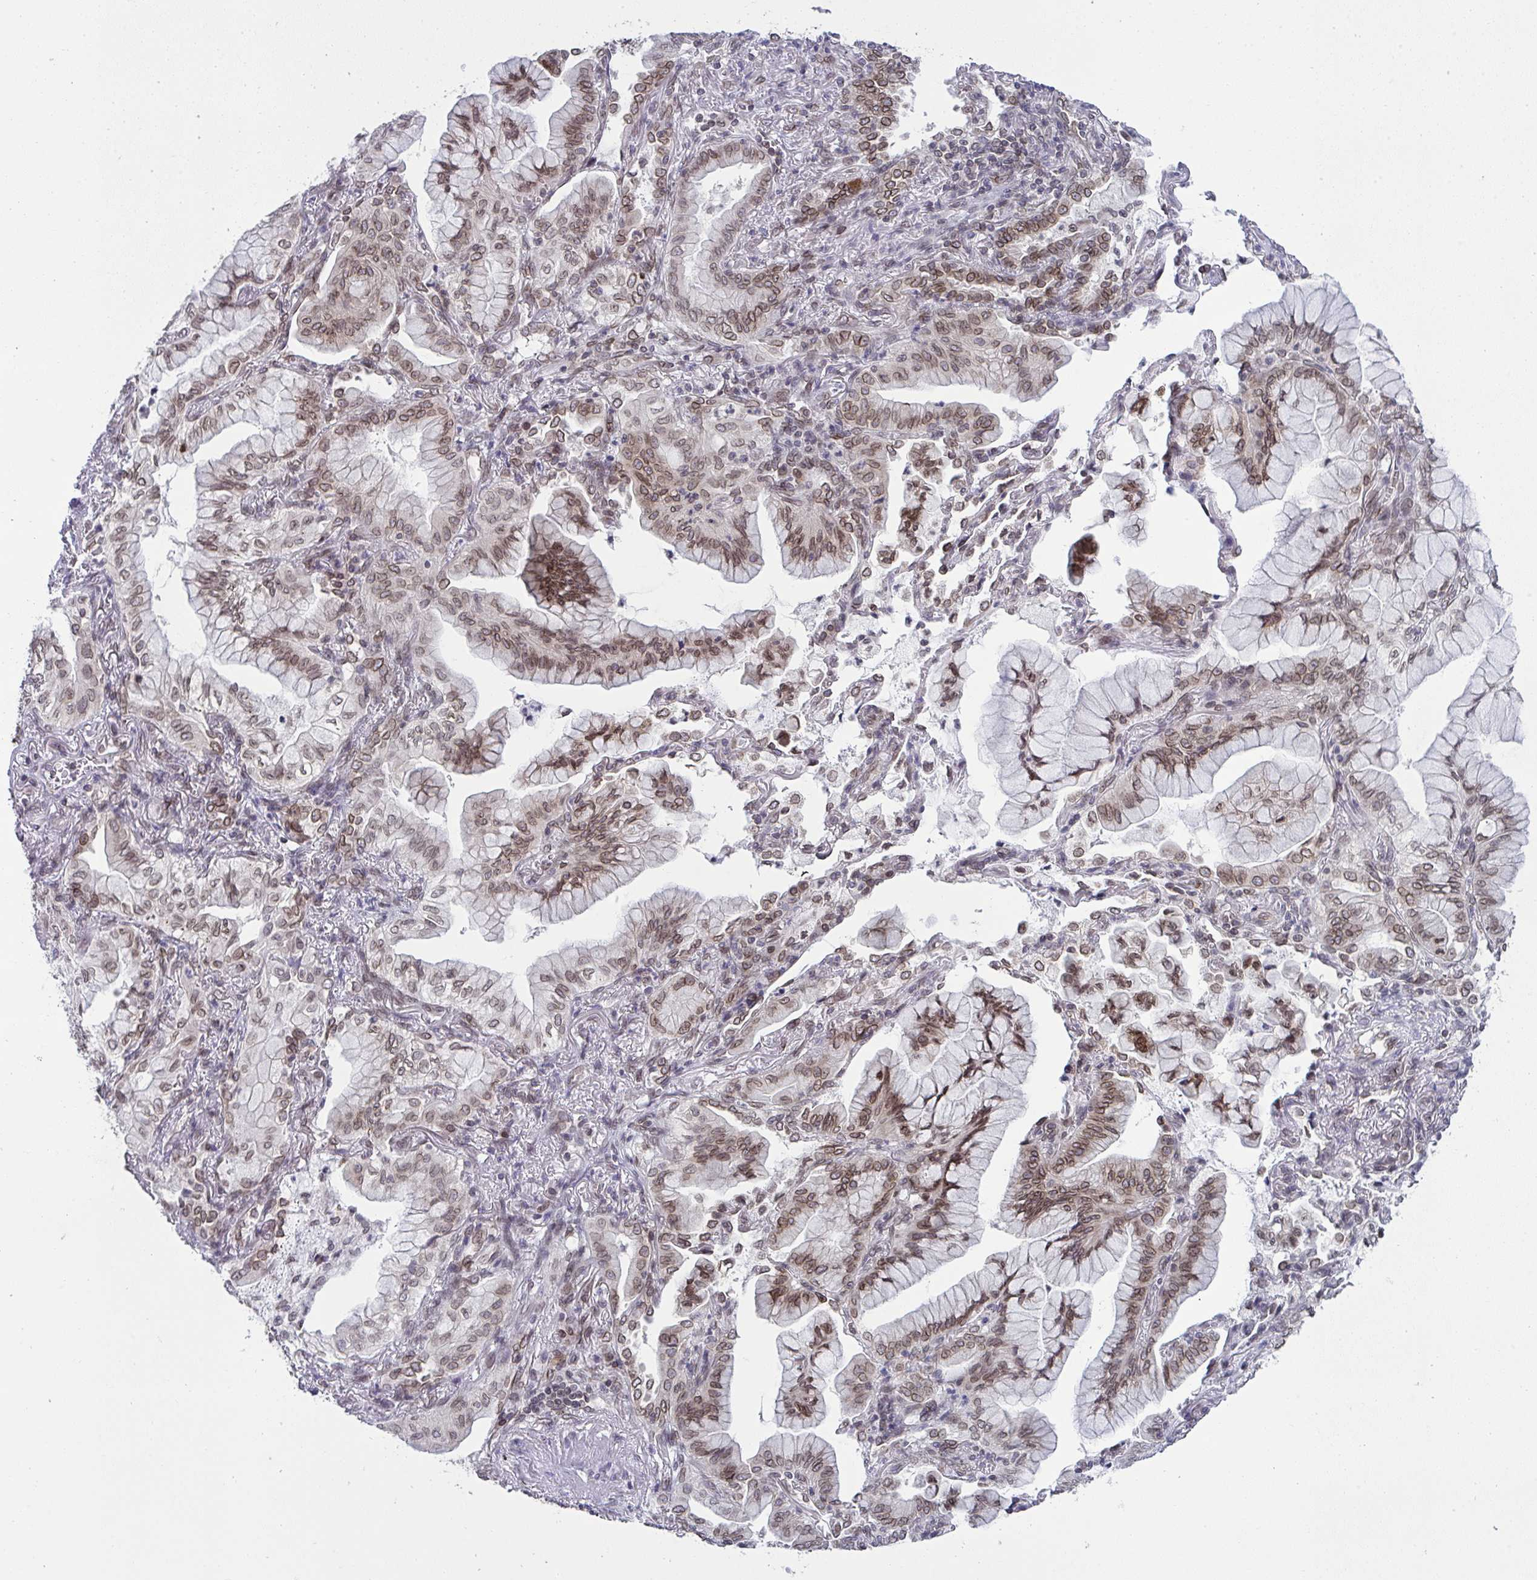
{"staining": {"intensity": "moderate", "quantity": ">75%", "location": "cytoplasmic/membranous,nuclear"}, "tissue": "lung cancer", "cell_type": "Tumor cells", "image_type": "cancer", "snomed": [{"axis": "morphology", "description": "Adenocarcinoma, NOS"}, {"axis": "topography", "description": "Lung"}], "caption": "IHC histopathology image of lung cancer stained for a protein (brown), which shows medium levels of moderate cytoplasmic/membranous and nuclear positivity in about >75% of tumor cells.", "gene": "RANBP2", "patient": {"sex": "male", "age": 77}}